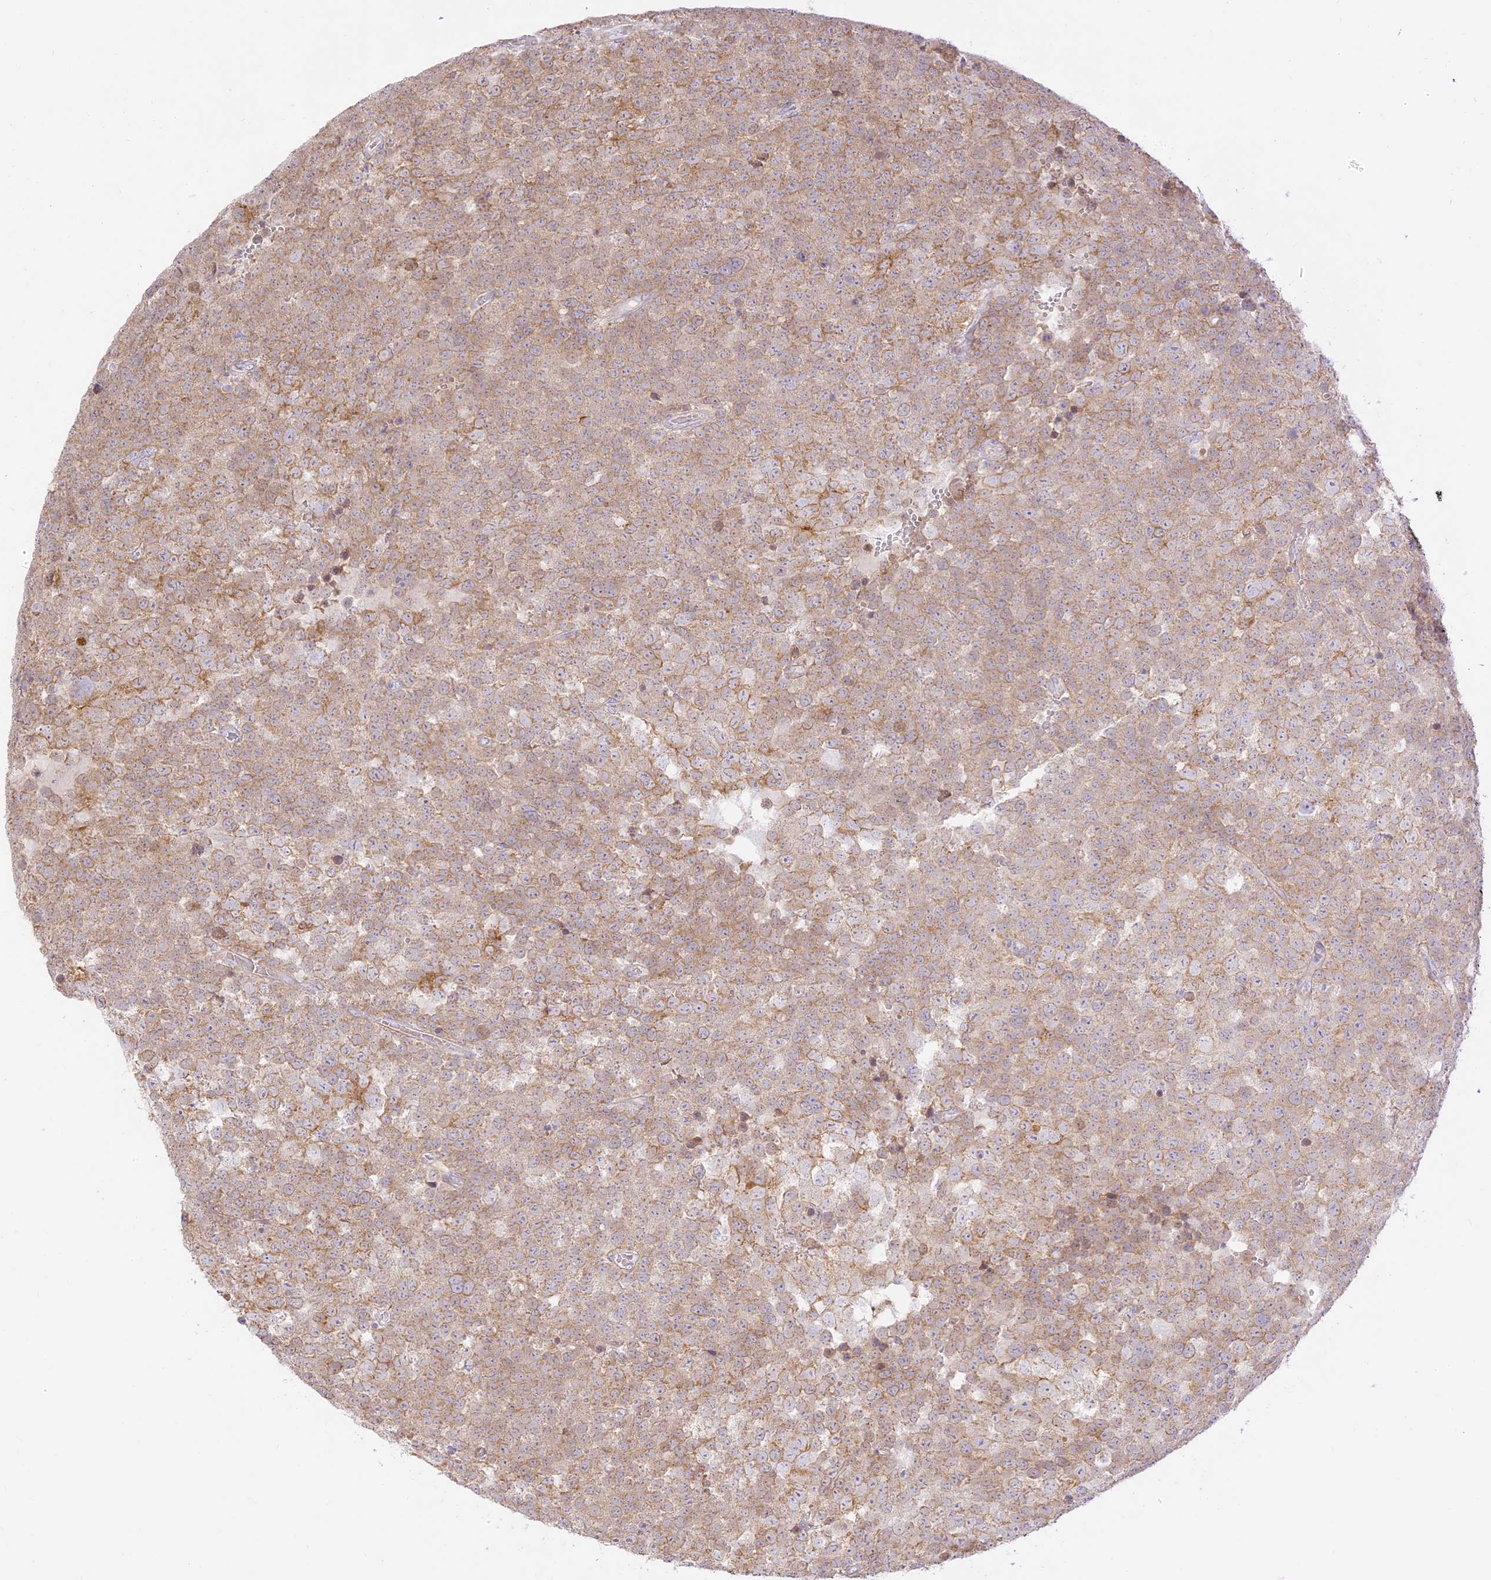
{"staining": {"intensity": "weak", "quantity": ">75%", "location": "cytoplasmic/membranous"}, "tissue": "testis cancer", "cell_type": "Tumor cells", "image_type": "cancer", "snomed": [{"axis": "morphology", "description": "Seminoma, NOS"}, {"axis": "topography", "description": "Testis"}], "caption": "Testis cancer (seminoma) was stained to show a protein in brown. There is low levels of weak cytoplasmic/membranous positivity in about >75% of tumor cells.", "gene": "LRRC15", "patient": {"sex": "male", "age": 71}}